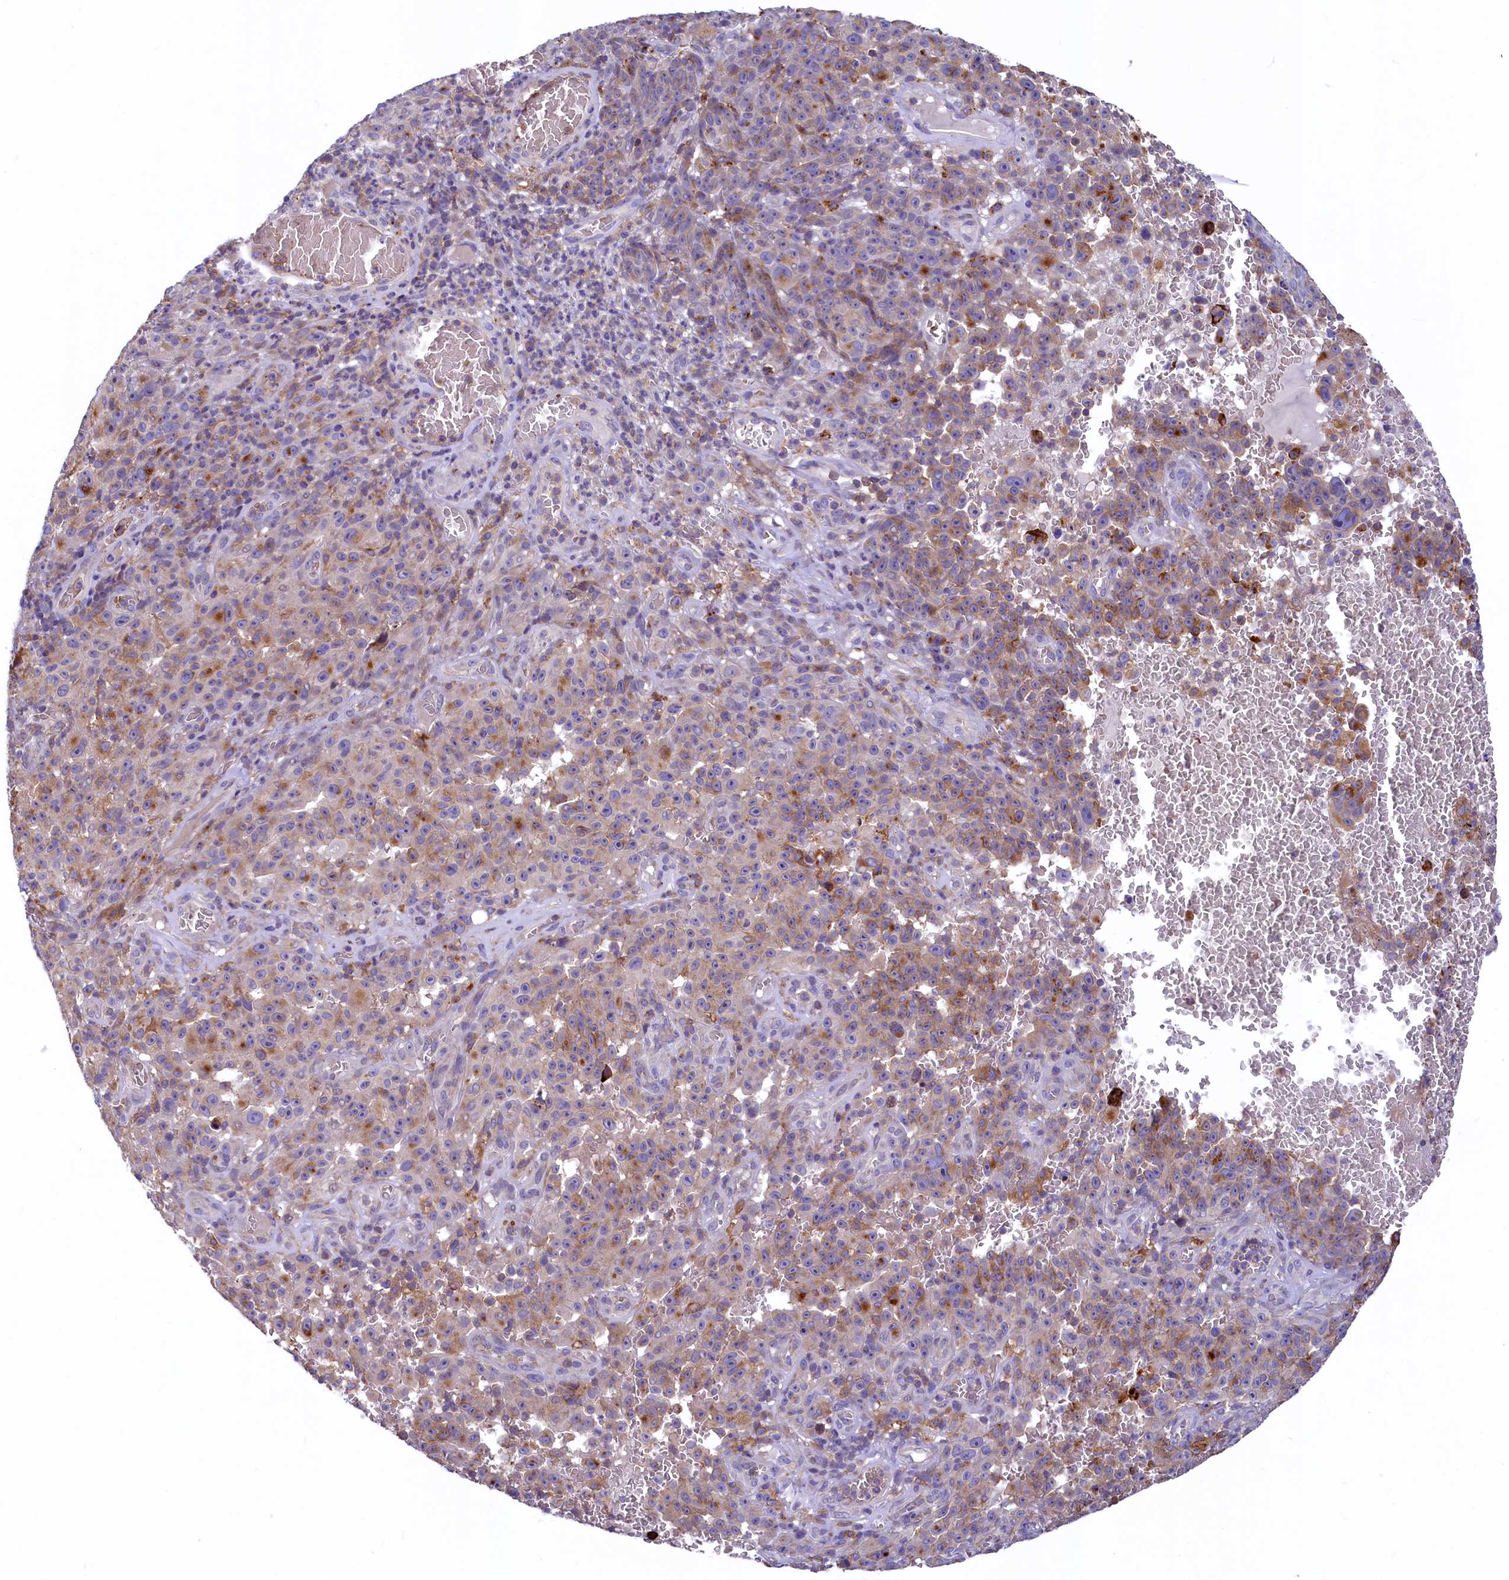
{"staining": {"intensity": "moderate", "quantity": "<25%", "location": "cytoplasmic/membranous"}, "tissue": "melanoma", "cell_type": "Tumor cells", "image_type": "cancer", "snomed": [{"axis": "morphology", "description": "Malignant melanoma, NOS"}, {"axis": "topography", "description": "Skin"}], "caption": "Malignant melanoma stained for a protein (brown) displays moderate cytoplasmic/membranous positive staining in approximately <25% of tumor cells.", "gene": "HPS6", "patient": {"sex": "female", "age": 82}}